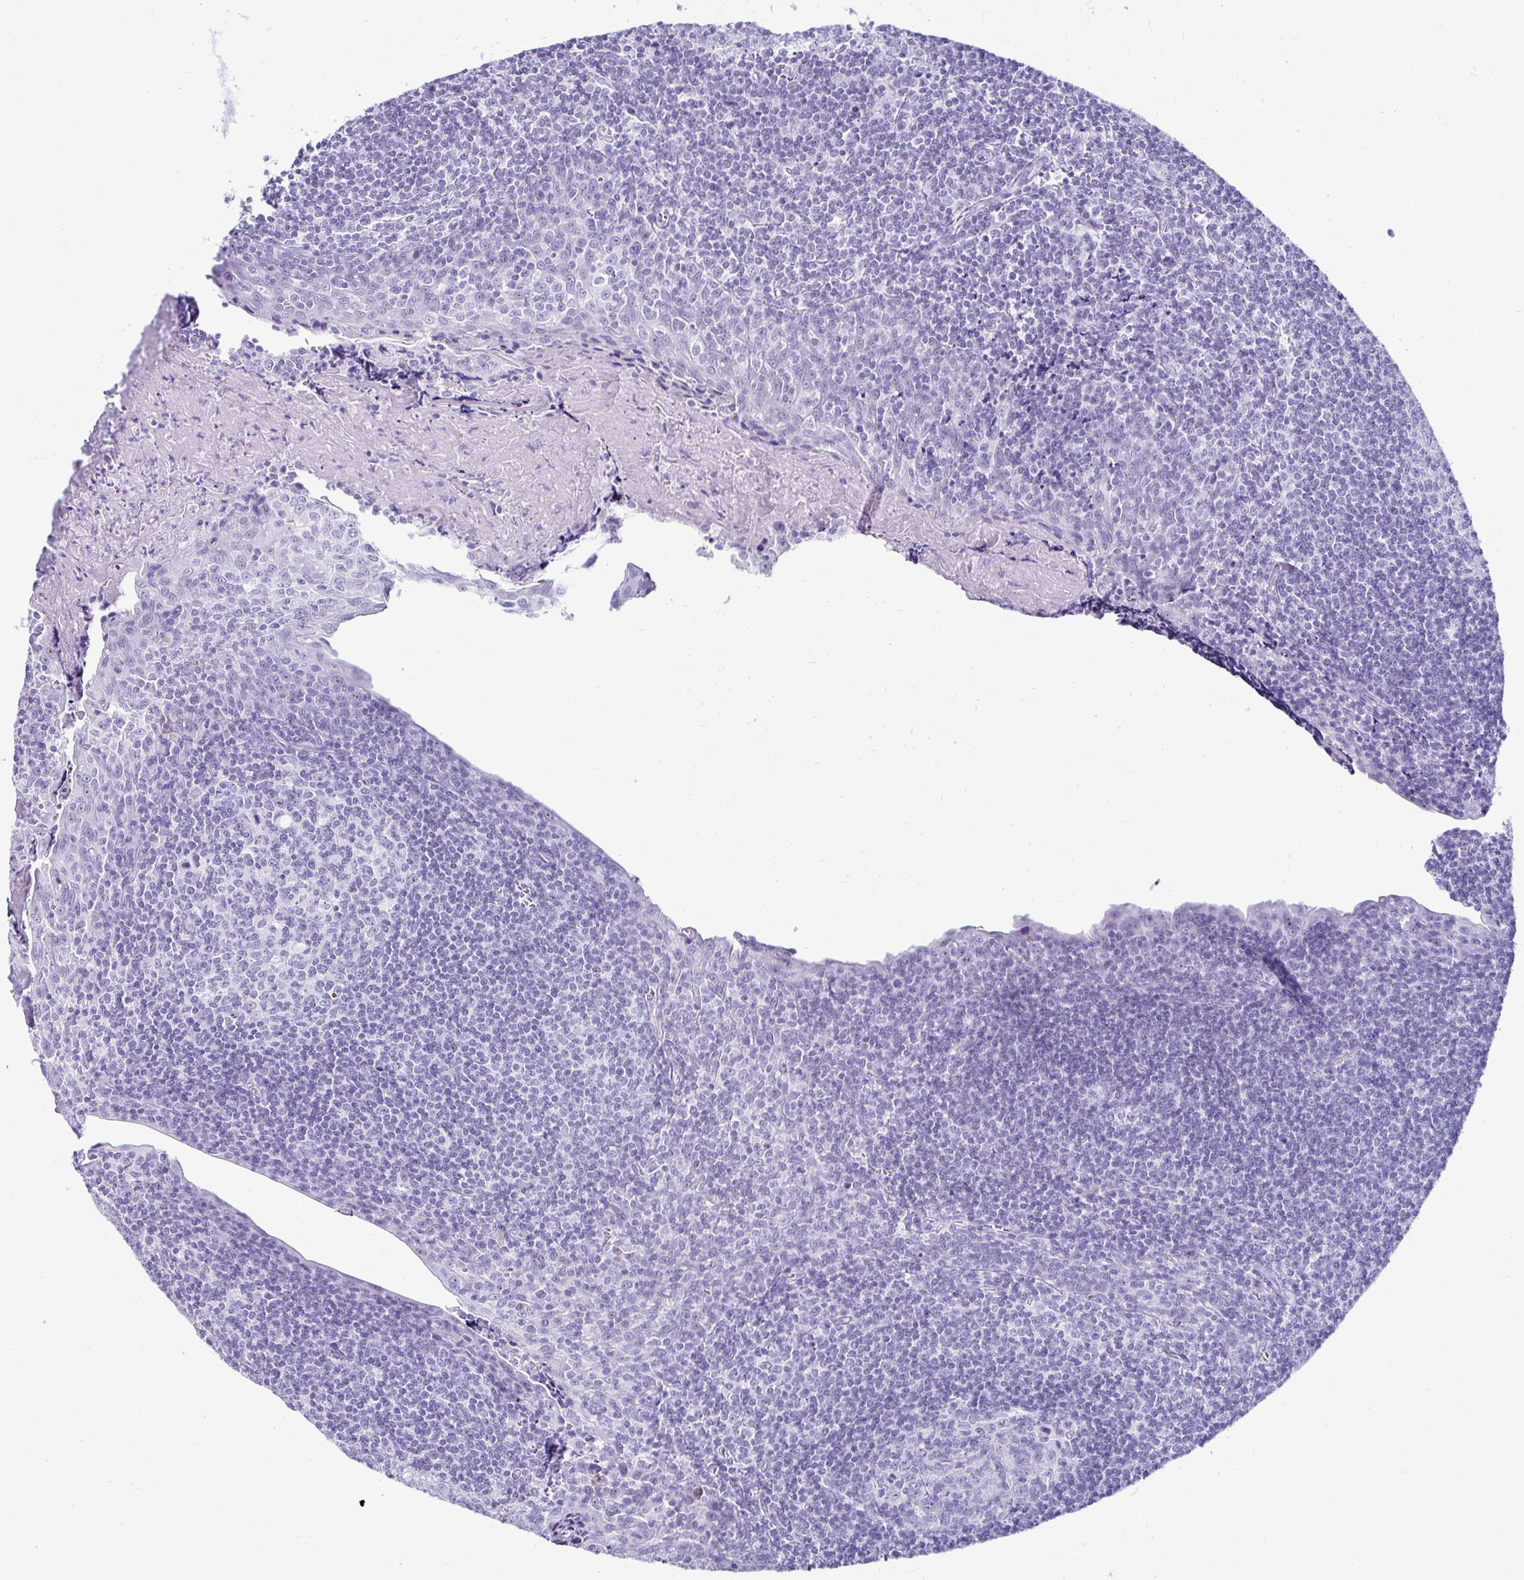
{"staining": {"intensity": "negative", "quantity": "none", "location": "none"}, "tissue": "tonsil", "cell_type": "Germinal center cells", "image_type": "normal", "snomed": [{"axis": "morphology", "description": "Normal tissue, NOS"}, {"axis": "morphology", "description": "Inflammation, NOS"}, {"axis": "topography", "description": "Tonsil"}], "caption": "Tonsil stained for a protein using IHC exhibits no positivity germinal center cells.", "gene": "CST6", "patient": {"sex": "female", "age": 31}}